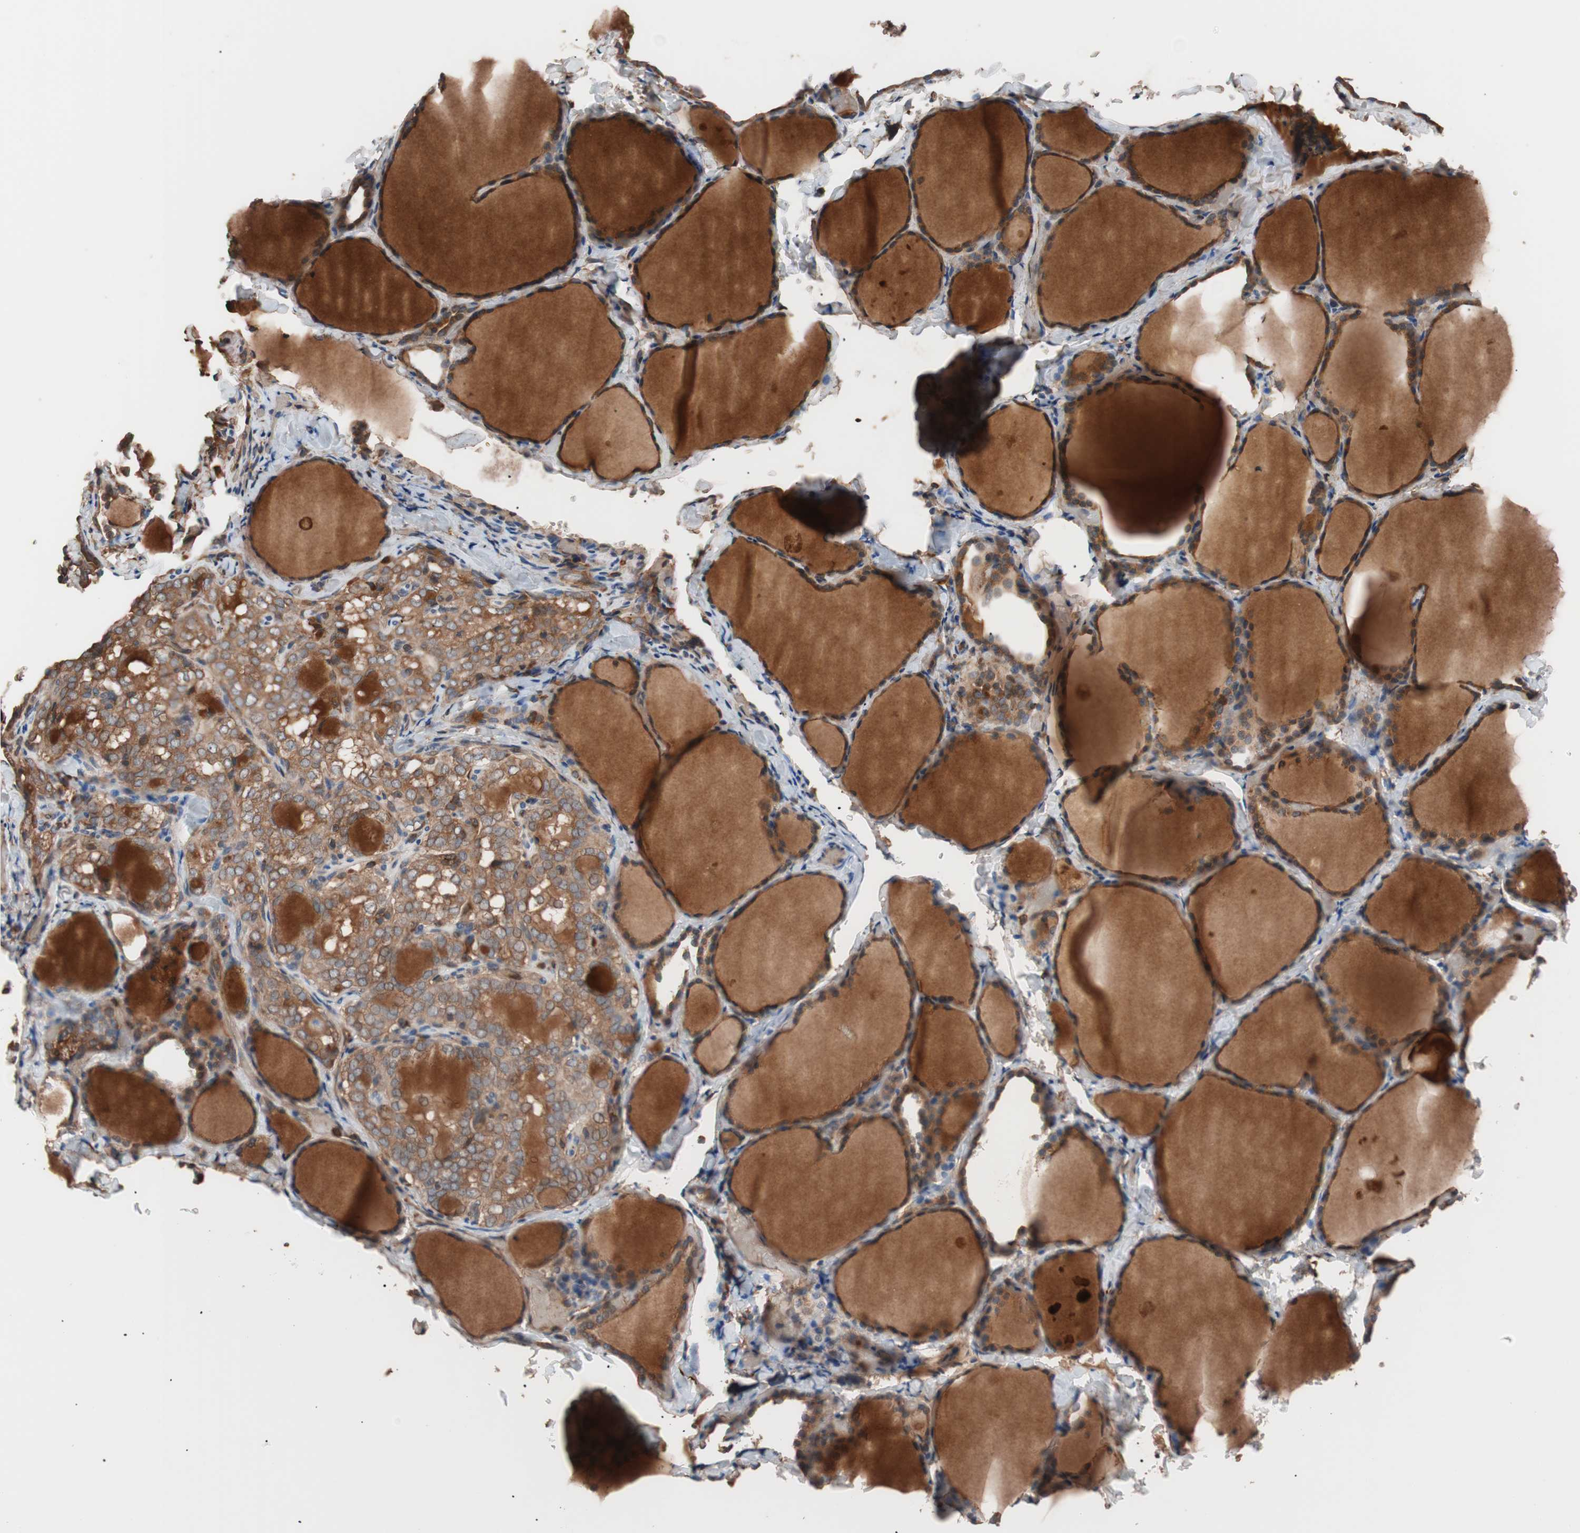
{"staining": {"intensity": "strong", "quantity": ">75%", "location": "cytoplasmic/membranous"}, "tissue": "thyroid gland", "cell_type": "Glandular cells", "image_type": "normal", "snomed": [{"axis": "morphology", "description": "Normal tissue, NOS"}, {"axis": "morphology", "description": "Papillary adenocarcinoma, NOS"}, {"axis": "topography", "description": "Thyroid gland"}], "caption": "Immunohistochemistry of benign human thyroid gland displays high levels of strong cytoplasmic/membranous positivity in about >75% of glandular cells.", "gene": "GLYCTK", "patient": {"sex": "female", "age": 30}}